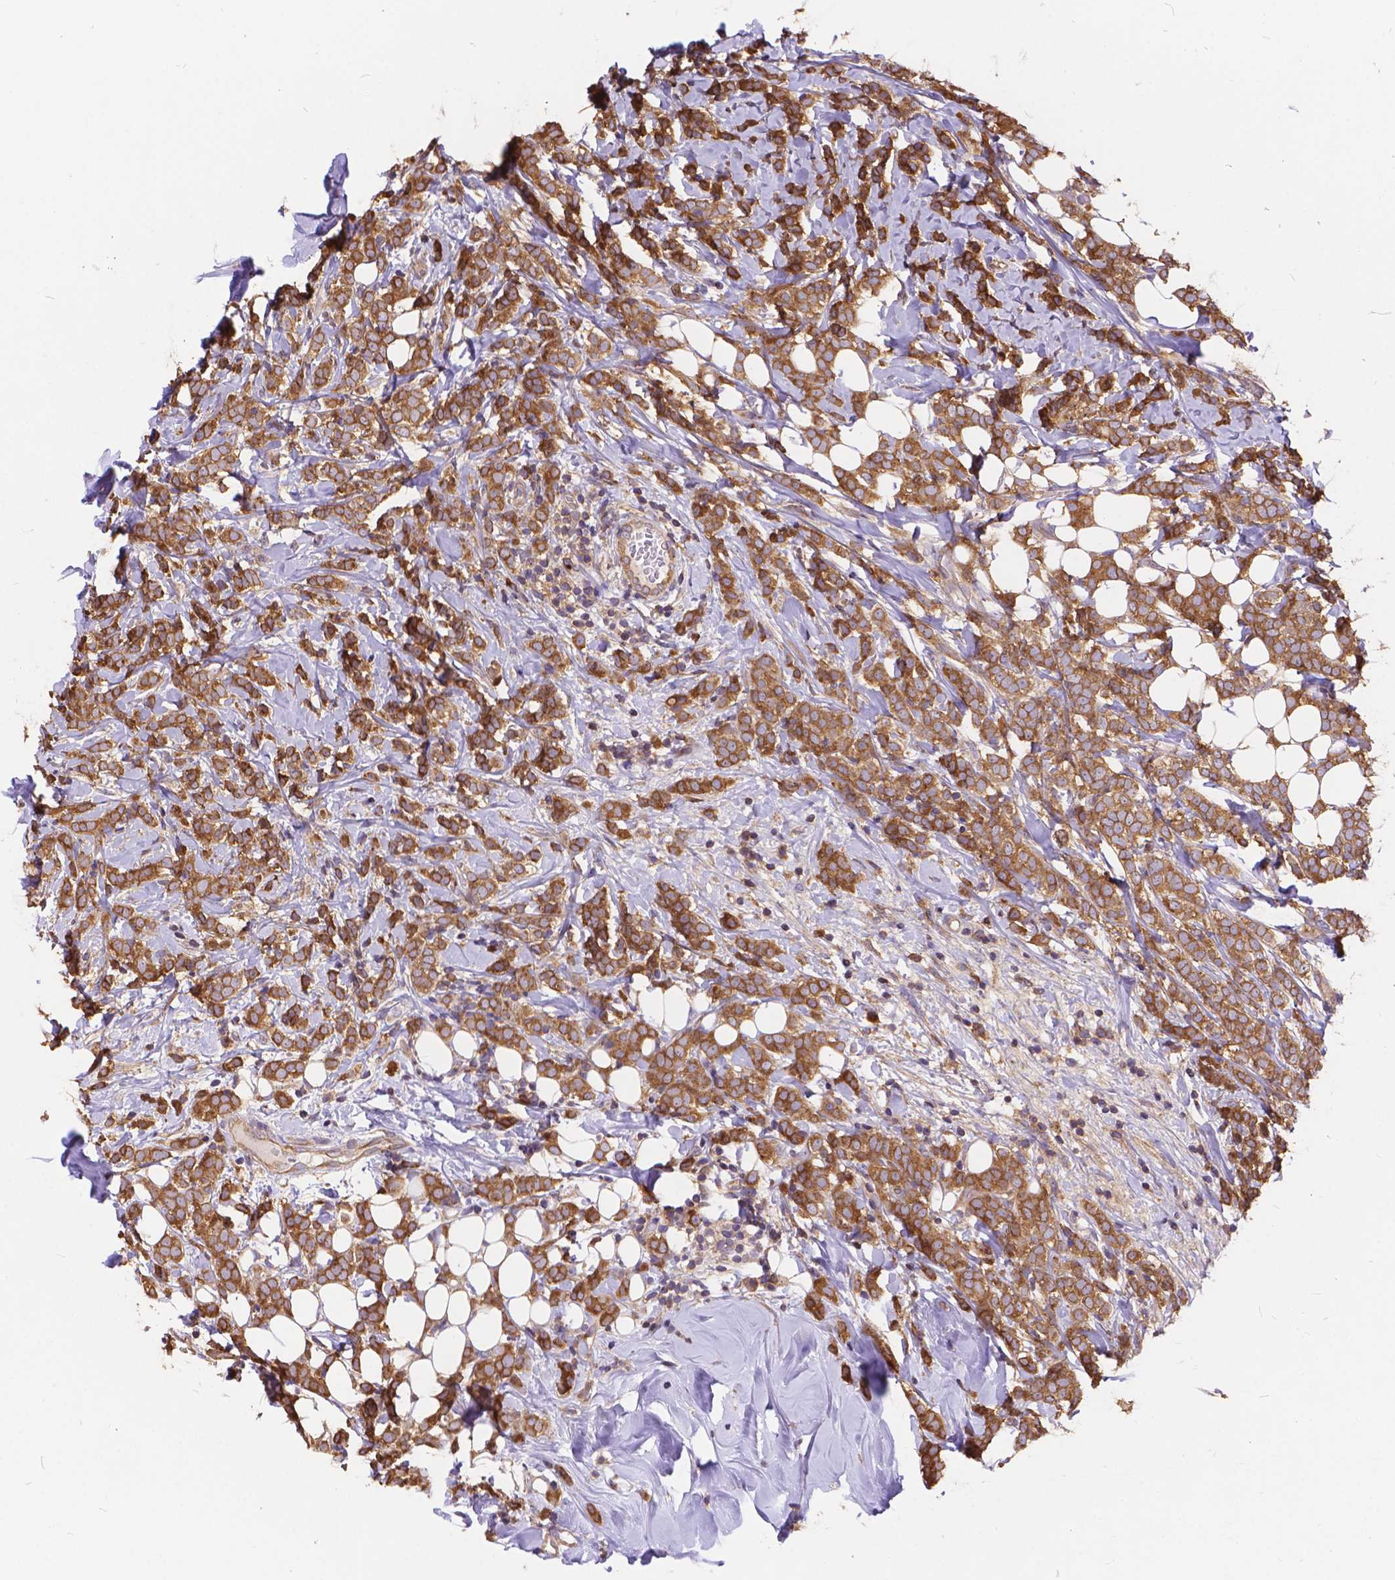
{"staining": {"intensity": "moderate", "quantity": ">75%", "location": "cytoplasmic/membranous"}, "tissue": "breast cancer", "cell_type": "Tumor cells", "image_type": "cancer", "snomed": [{"axis": "morphology", "description": "Lobular carcinoma"}, {"axis": "topography", "description": "Breast"}], "caption": "The image shows immunohistochemical staining of breast cancer. There is moderate cytoplasmic/membranous positivity is appreciated in approximately >75% of tumor cells. (brown staining indicates protein expression, while blue staining denotes nuclei).", "gene": "ARAP1", "patient": {"sex": "female", "age": 49}}